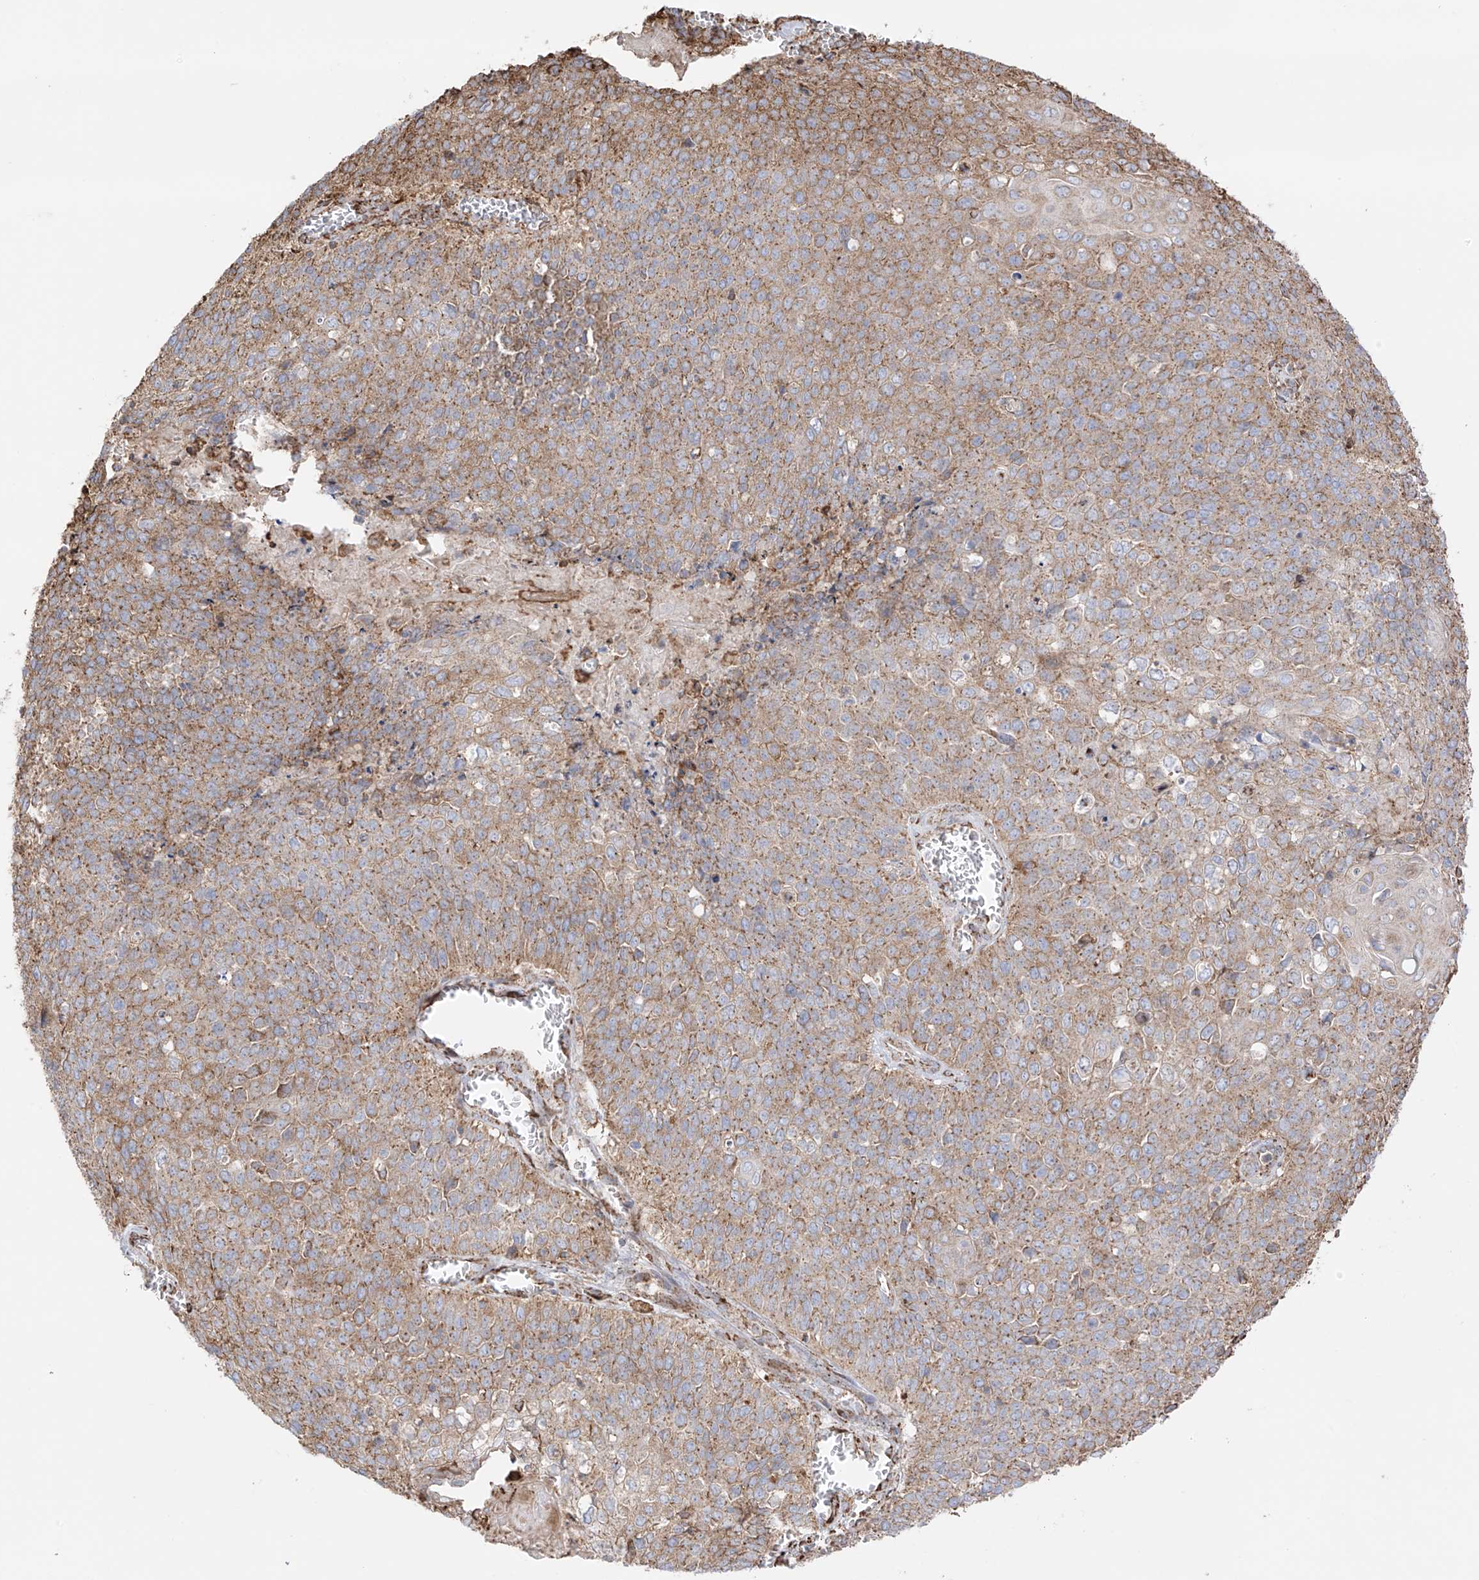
{"staining": {"intensity": "moderate", "quantity": ">75%", "location": "cytoplasmic/membranous"}, "tissue": "cervical cancer", "cell_type": "Tumor cells", "image_type": "cancer", "snomed": [{"axis": "morphology", "description": "Squamous cell carcinoma, NOS"}, {"axis": "topography", "description": "Cervix"}], "caption": "Human squamous cell carcinoma (cervical) stained with a brown dye exhibits moderate cytoplasmic/membranous positive staining in approximately >75% of tumor cells.", "gene": "XKR3", "patient": {"sex": "female", "age": 39}}